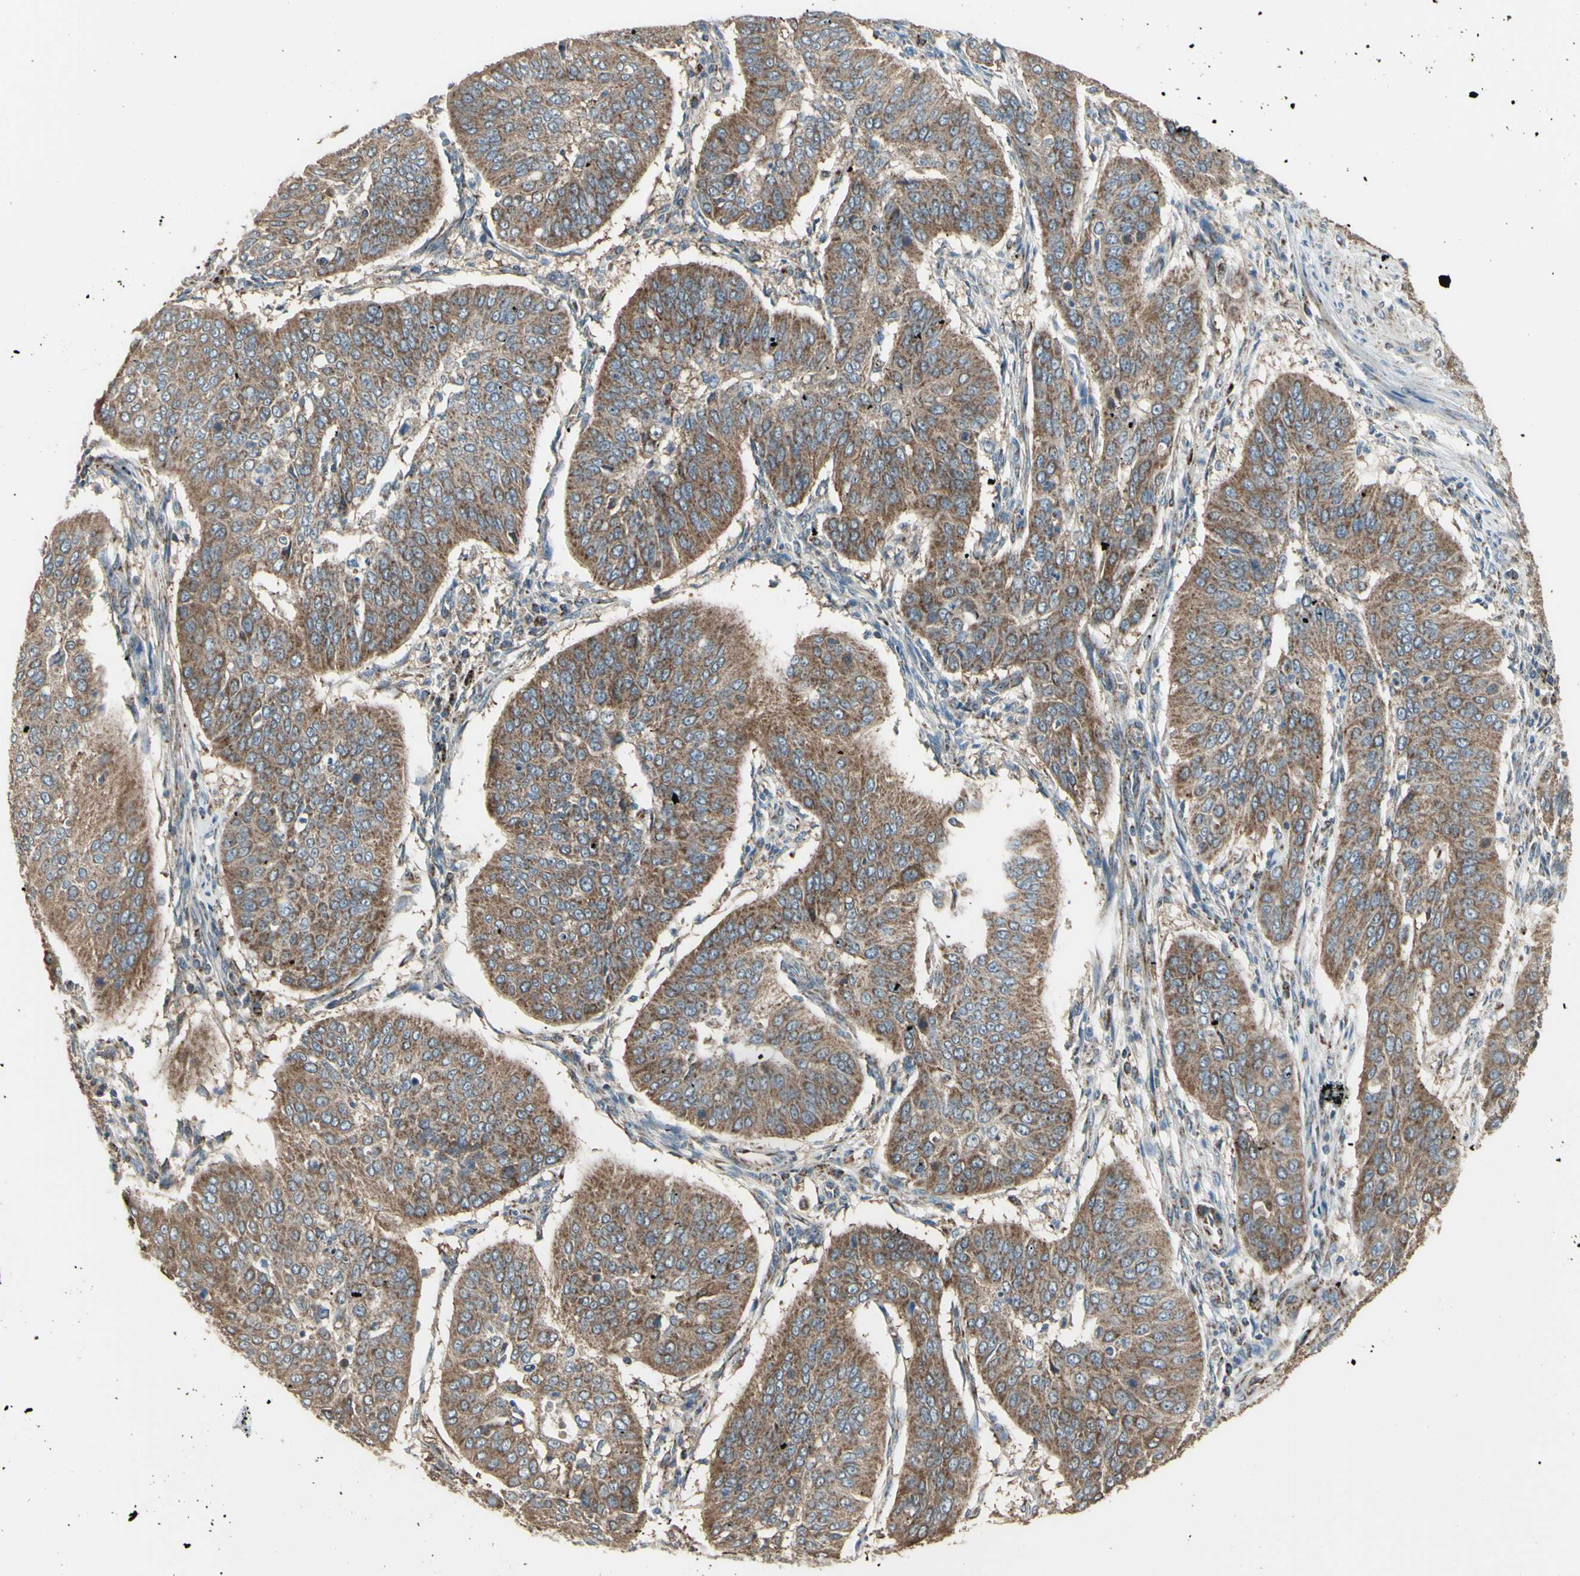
{"staining": {"intensity": "moderate", "quantity": ">75%", "location": "cytoplasmic/membranous"}, "tissue": "cervical cancer", "cell_type": "Tumor cells", "image_type": "cancer", "snomed": [{"axis": "morphology", "description": "Normal tissue, NOS"}, {"axis": "morphology", "description": "Squamous cell carcinoma, NOS"}, {"axis": "topography", "description": "Cervix"}], "caption": "Protein analysis of squamous cell carcinoma (cervical) tissue demonstrates moderate cytoplasmic/membranous staining in about >75% of tumor cells. The staining was performed using DAB to visualize the protein expression in brown, while the nuclei were stained in blue with hematoxylin (Magnification: 20x).", "gene": "FAM171B", "patient": {"sex": "female", "age": 39}}